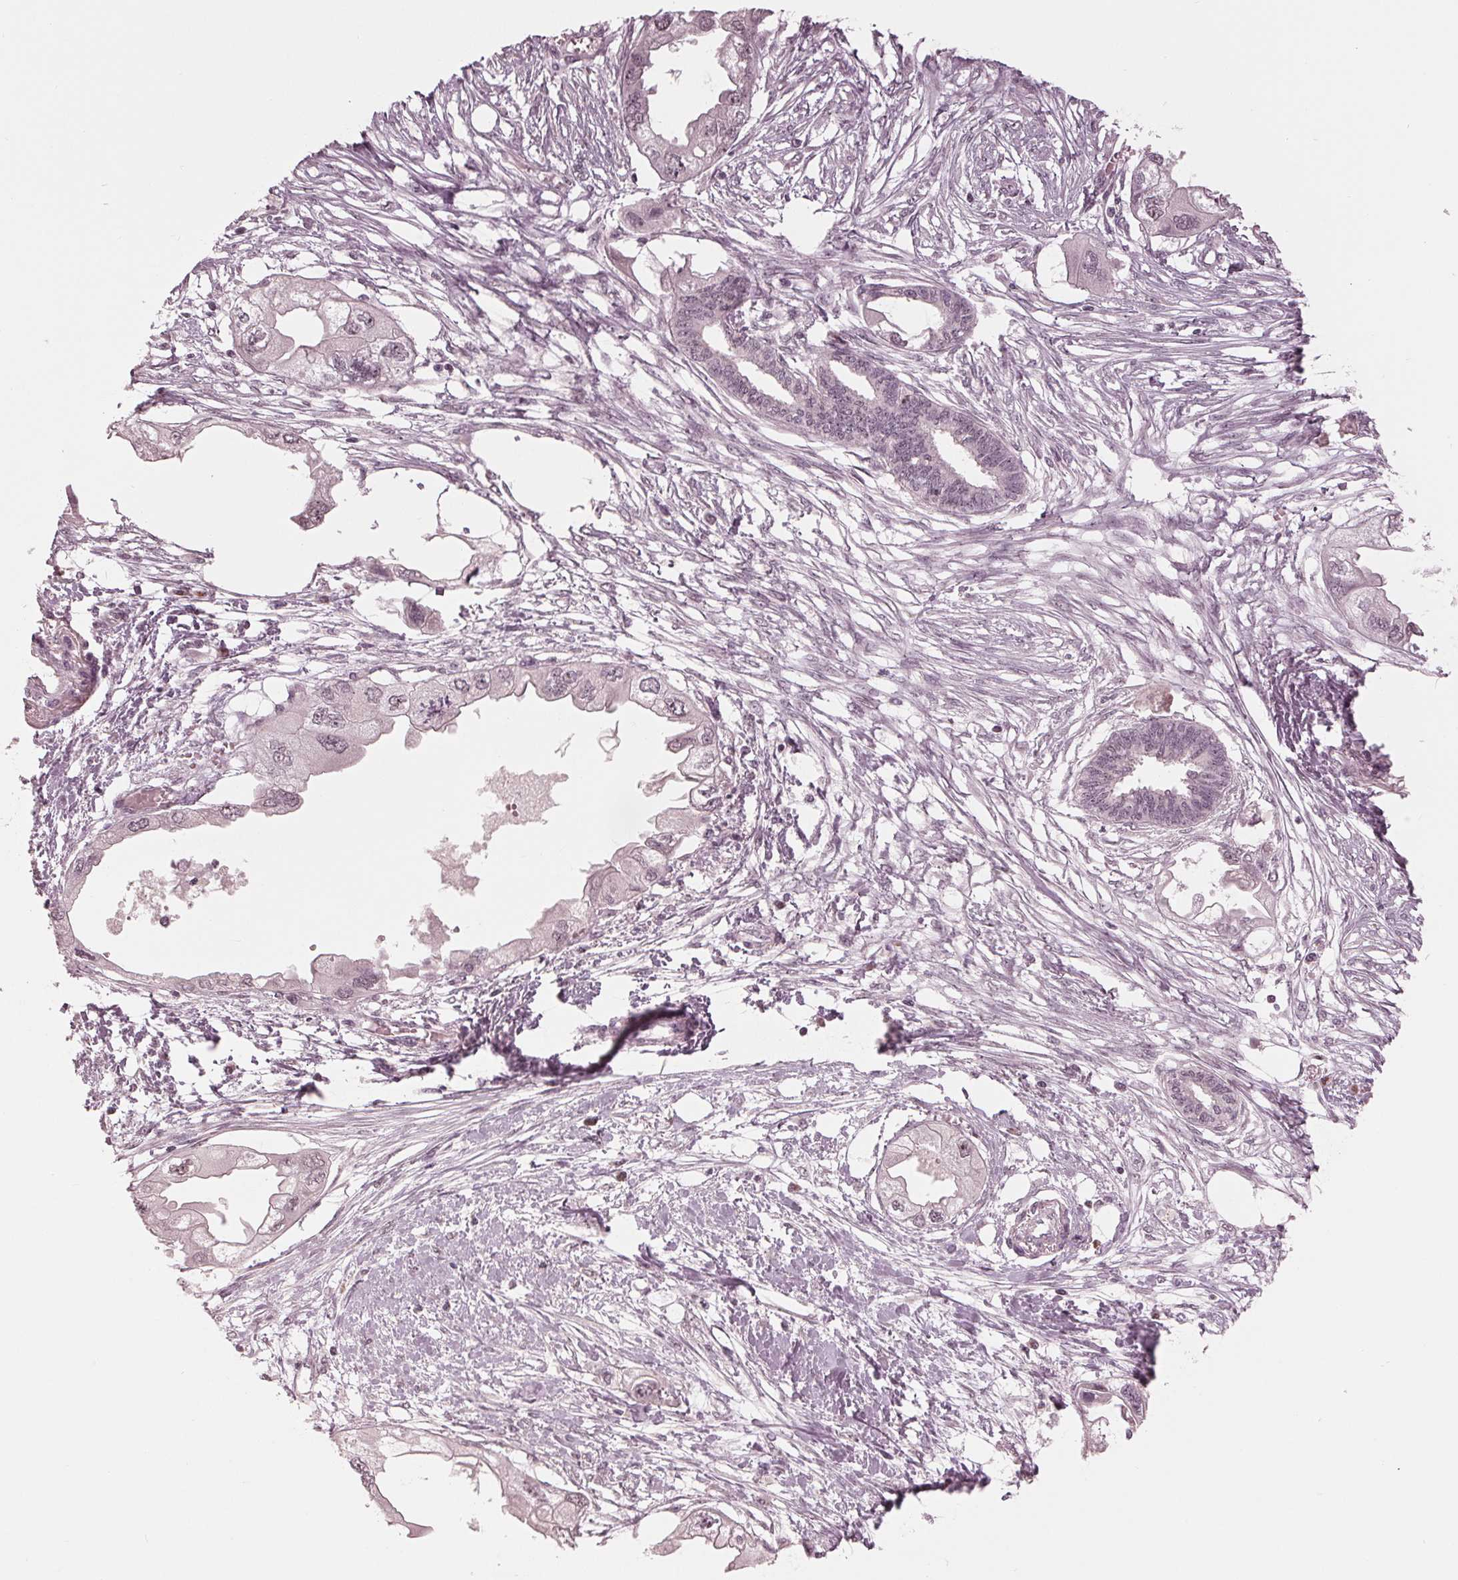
{"staining": {"intensity": "weak", "quantity": "25%-75%", "location": "nuclear"}, "tissue": "endometrial cancer", "cell_type": "Tumor cells", "image_type": "cancer", "snomed": [{"axis": "morphology", "description": "Adenocarcinoma, NOS"}, {"axis": "morphology", "description": "Adenocarcinoma, metastatic, NOS"}, {"axis": "topography", "description": "Adipose tissue"}, {"axis": "topography", "description": "Endometrium"}], "caption": "Protein analysis of endometrial cancer tissue shows weak nuclear staining in approximately 25%-75% of tumor cells.", "gene": "SLX4", "patient": {"sex": "female", "age": 67}}